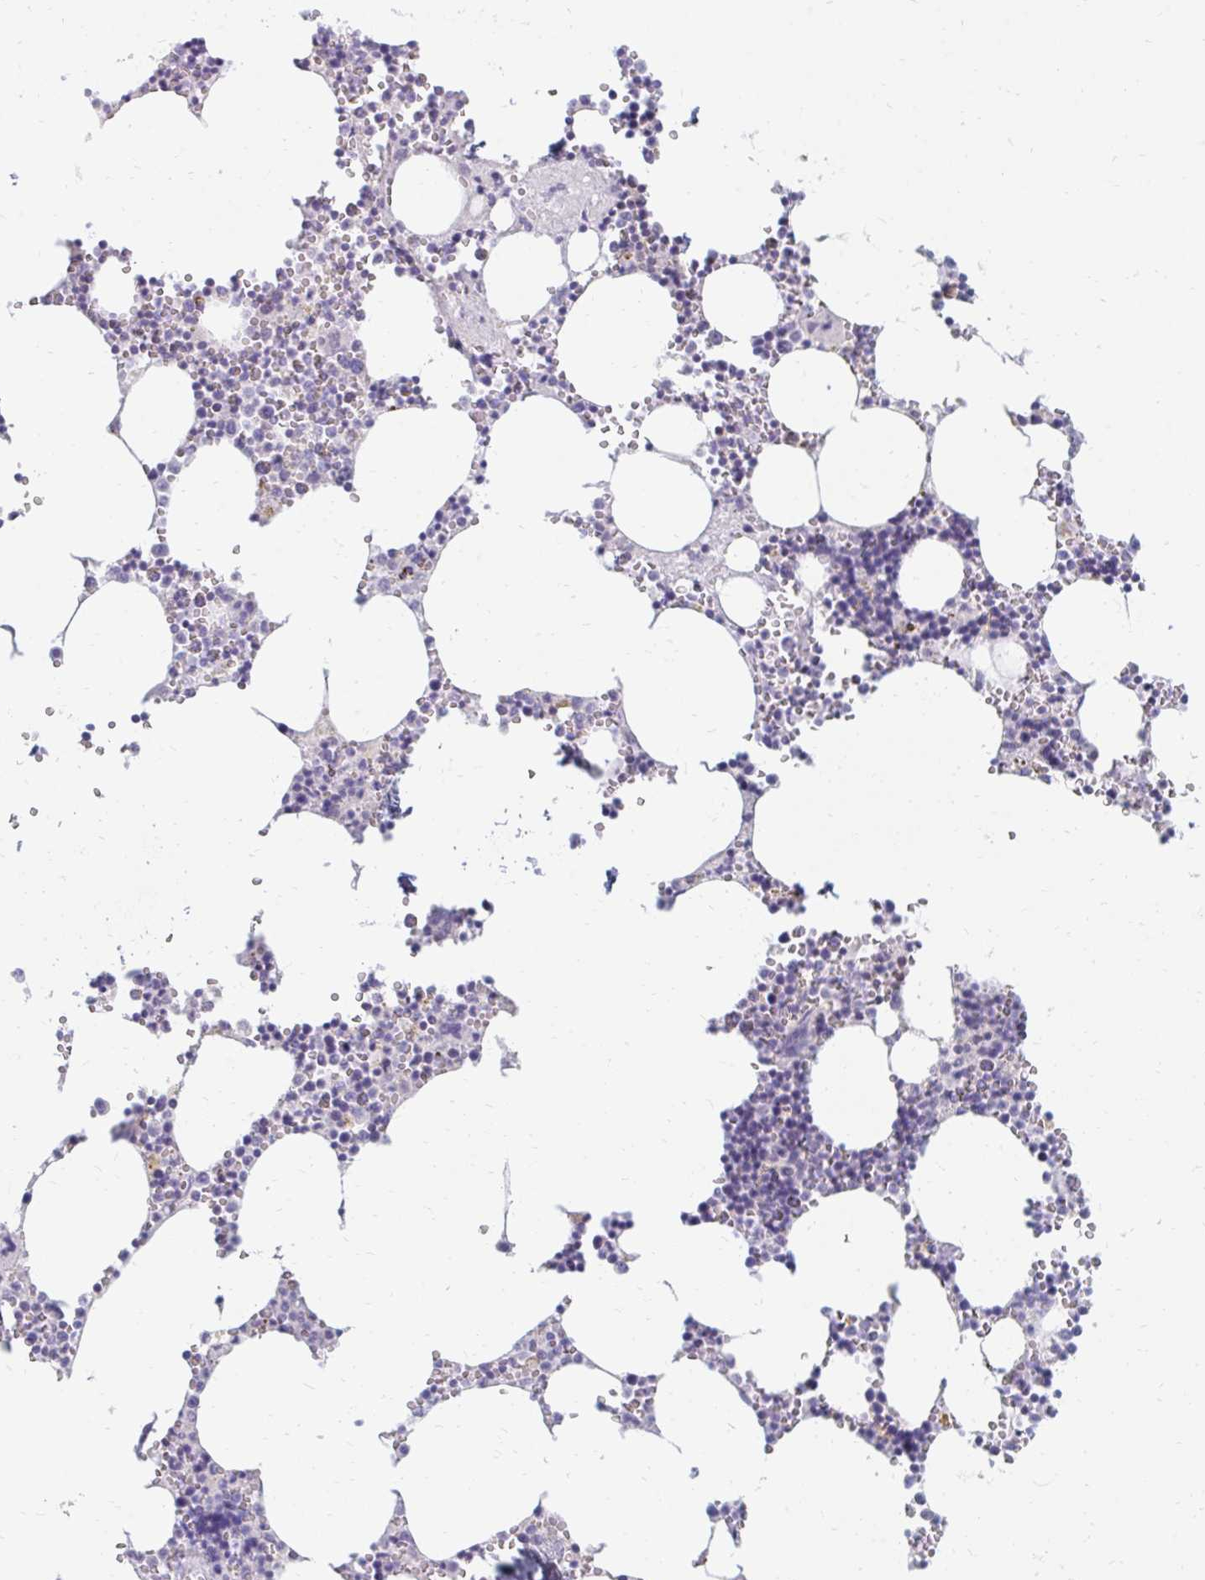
{"staining": {"intensity": "negative", "quantity": "none", "location": "none"}, "tissue": "bone marrow", "cell_type": "Hematopoietic cells", "image_type": "normal", "snomed": [{"axis": "morphology", "description": "Normal tissue, NOS"}, {"axis": "topography", "description": "Bone marrow"}], "caption": "This micrograph is of unremarkable bone marrow stained with immunohistochemistry (IHC) to label a protein in brown with the nuclei are counter-stained blue. There is no staining in hematopoietic cells.", "gene": "OR10V1", "patient": {"sex": "male", "age": 54}}